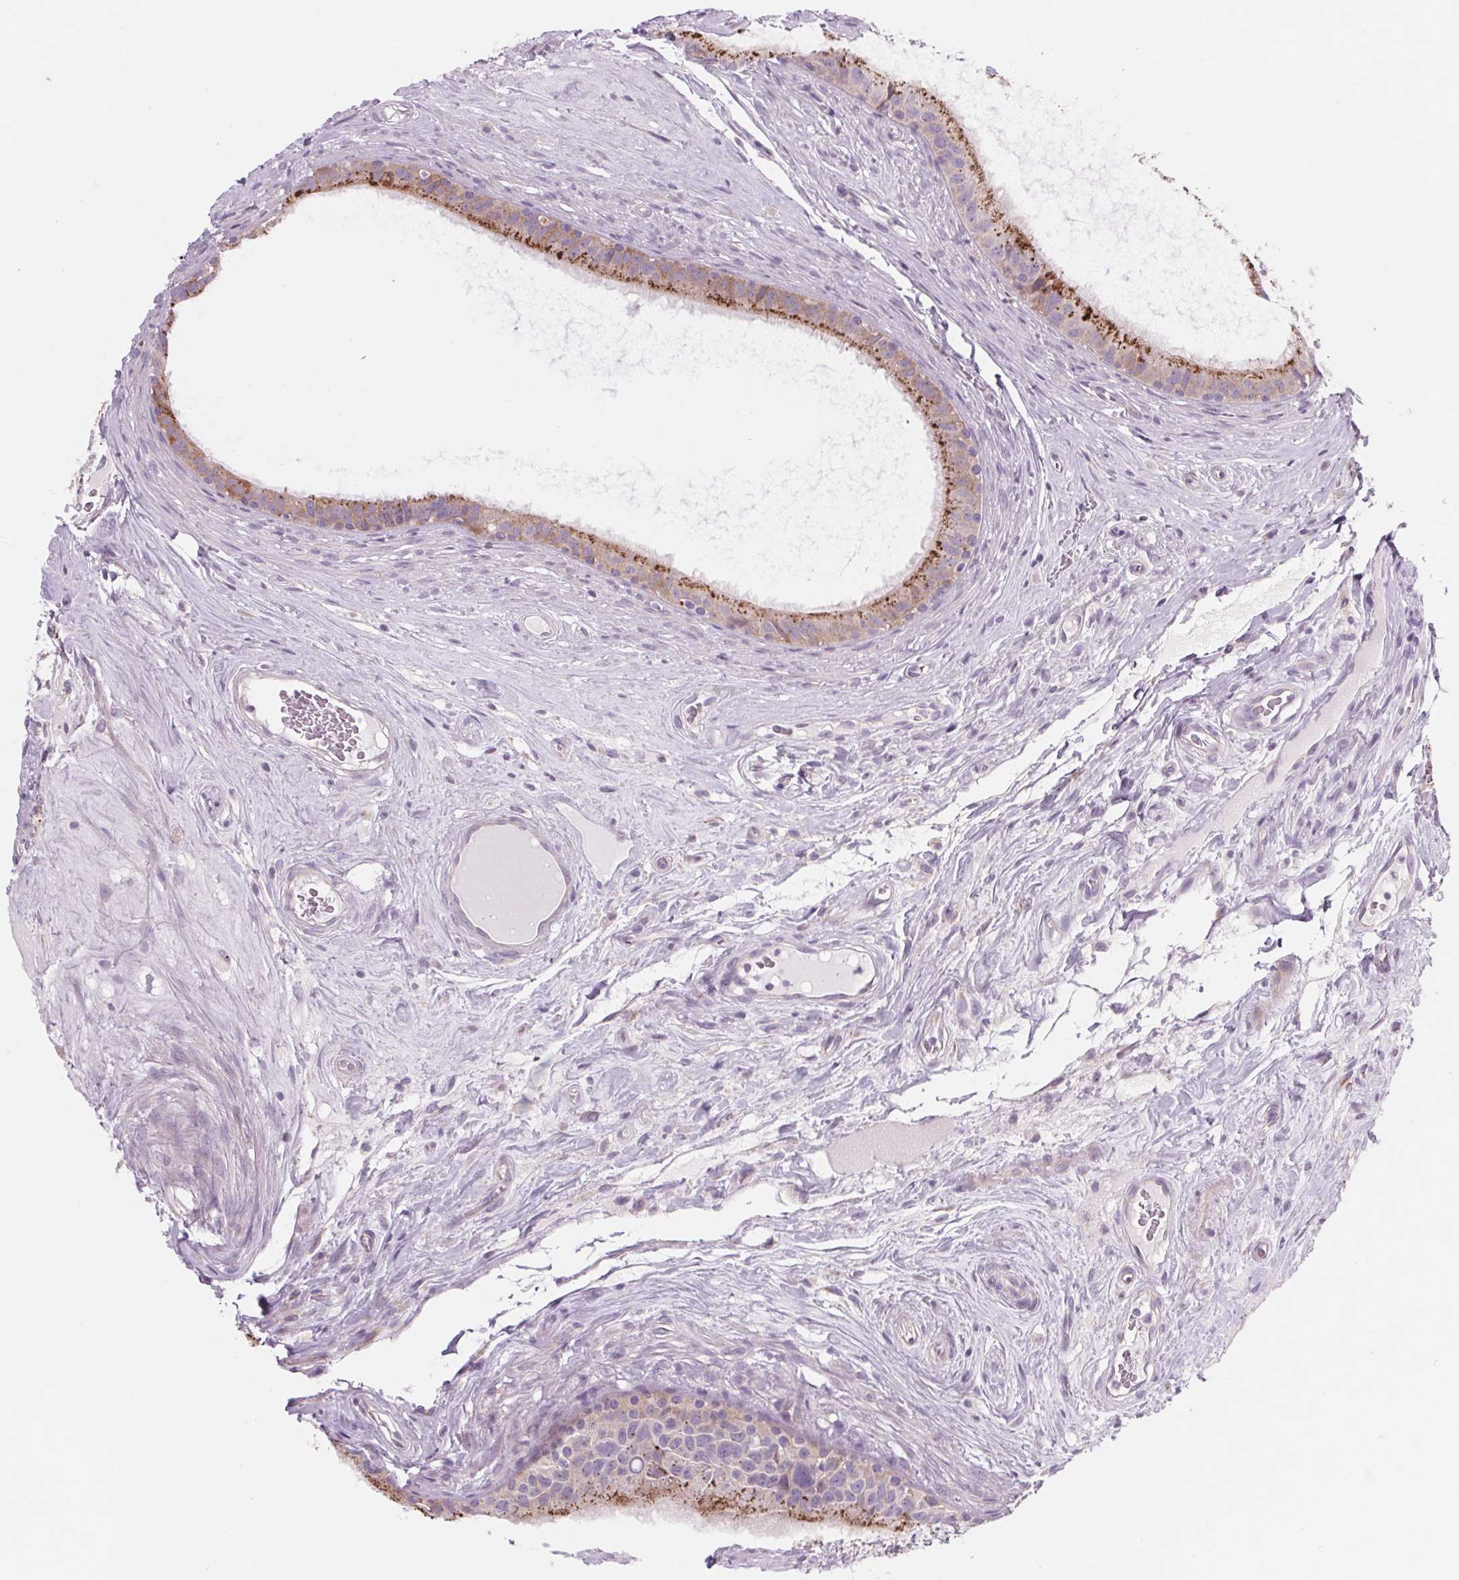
{"staining": {"intensity": "moderate", "quantity": "25%-75%", "location": "cytoplasmic/membranous"}, "tissue": "epididymis", "cell_type": "Glandular cells", "image_type": "normal", "snomed": [{"axis": "morphology", "description": "Normal tissue, NOS"}, {"axis": "topography", "description": "Epididymis"}], "caption": "High-magnification brightfield microscopy of normal epididymis stained with DAB (3,3'-diaminobenzidine) (brown) and counterstained with hematoxylin (blue). glandular cells exhibit moderate cytoplasmic/membranous staining is identified in approximately25%-75% of cells. (DAB (3,3'-diaminobenzidine) = brown stain, brightfield microscopy at high magnification).", "gene": "SAMD5", "patient": {"sex": "male", "age": 59}}